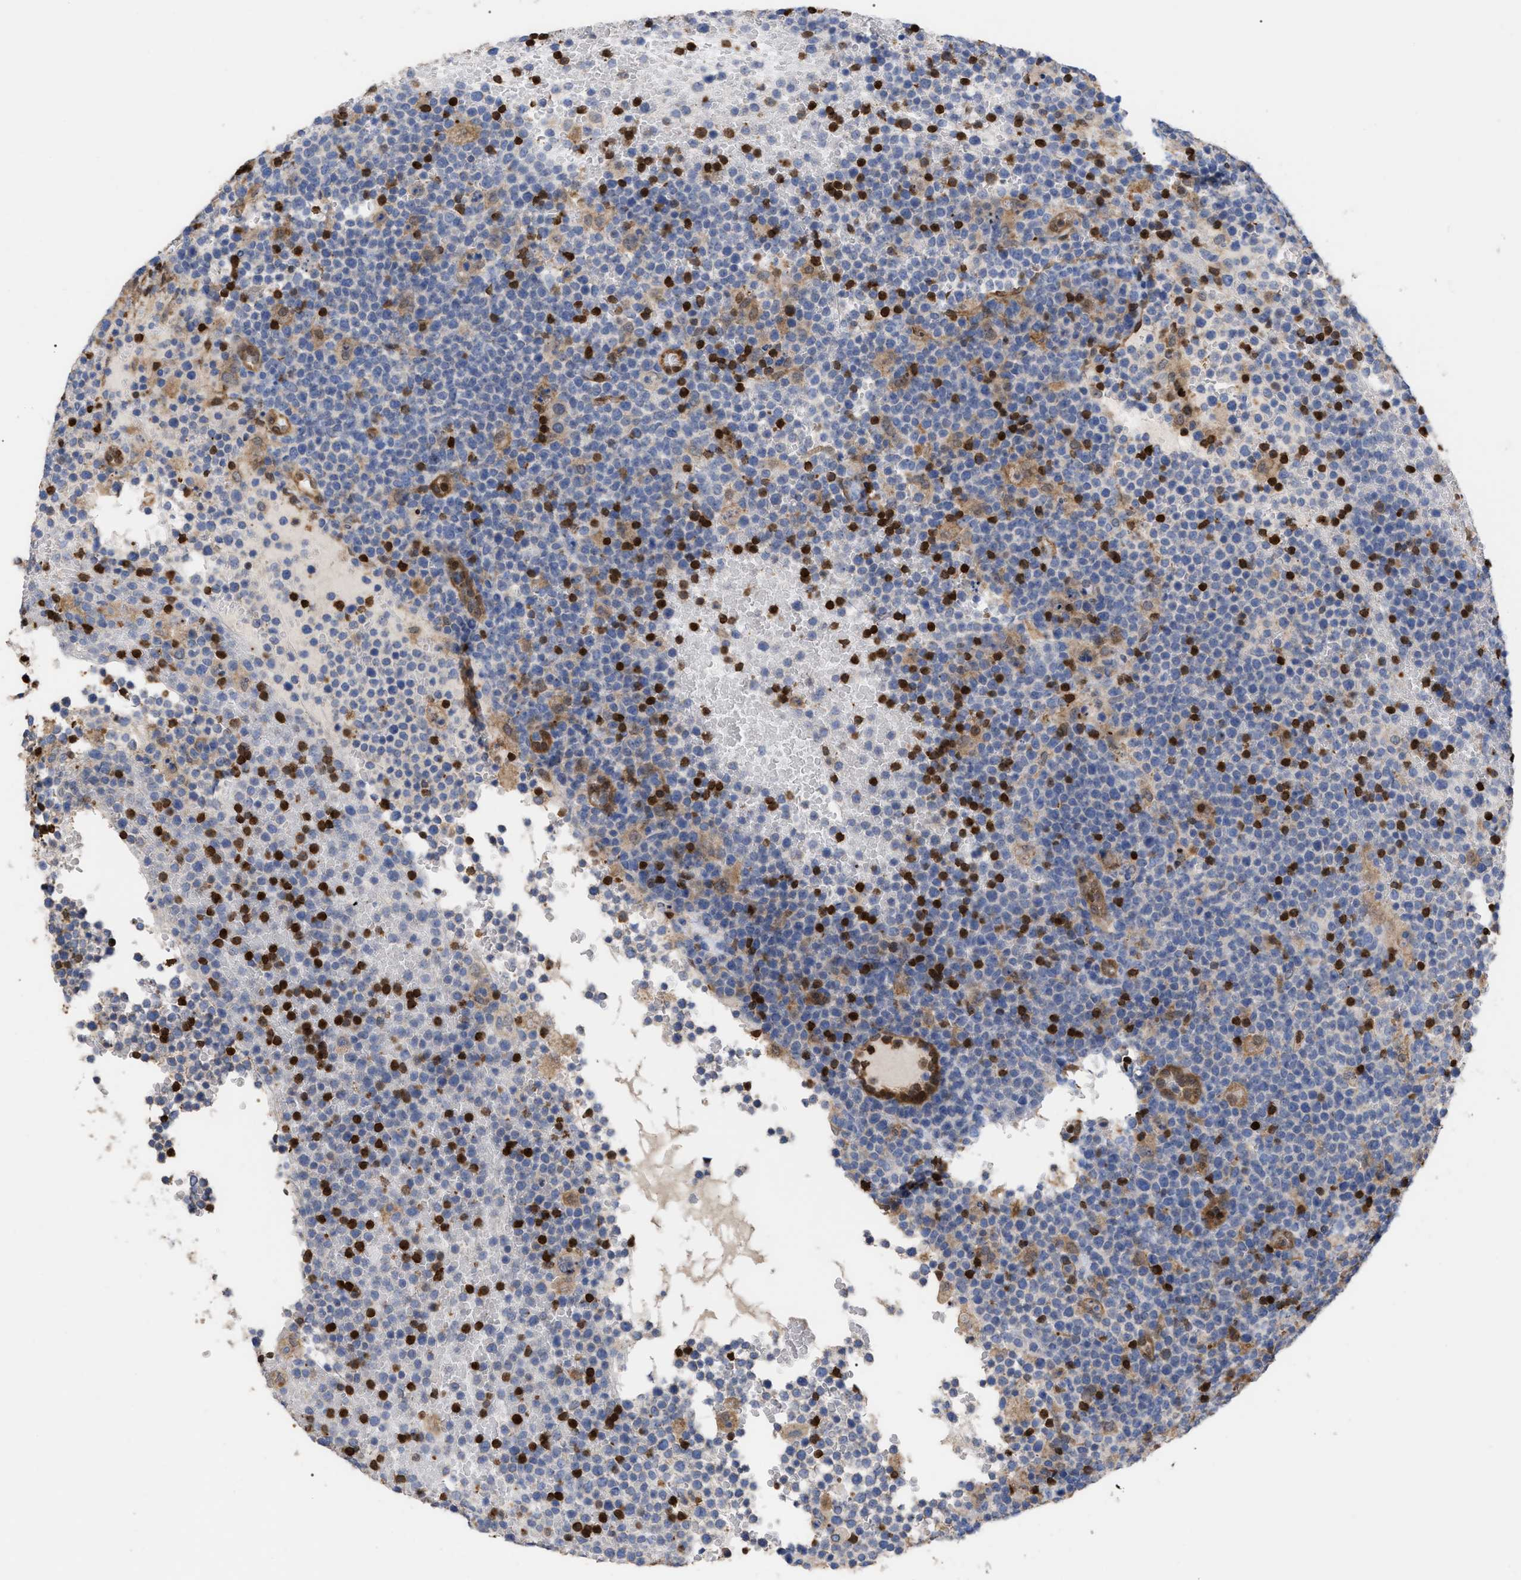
{"staining": {"intensity": "negative", "quantity": "none", "location": "none"}, "tissue": "lymphoma", "cell_type": "Tumor cells", "image_type": "cancer", "snomed": [{"axis": "morphology", "description": "Malignant lymphoma, non-Hodgkin's type, High grade"}, {"axis": "topography", "description": "Lymph node"}], "caption": "DAB immunohistochemical staining of lymphoma exhibits no significant expression in tumor cells. (DAB immunohistochemistry (IHC), high magnification).", "gene": "GIMAP4", "patient": {"sex": "male", "age": 61}}